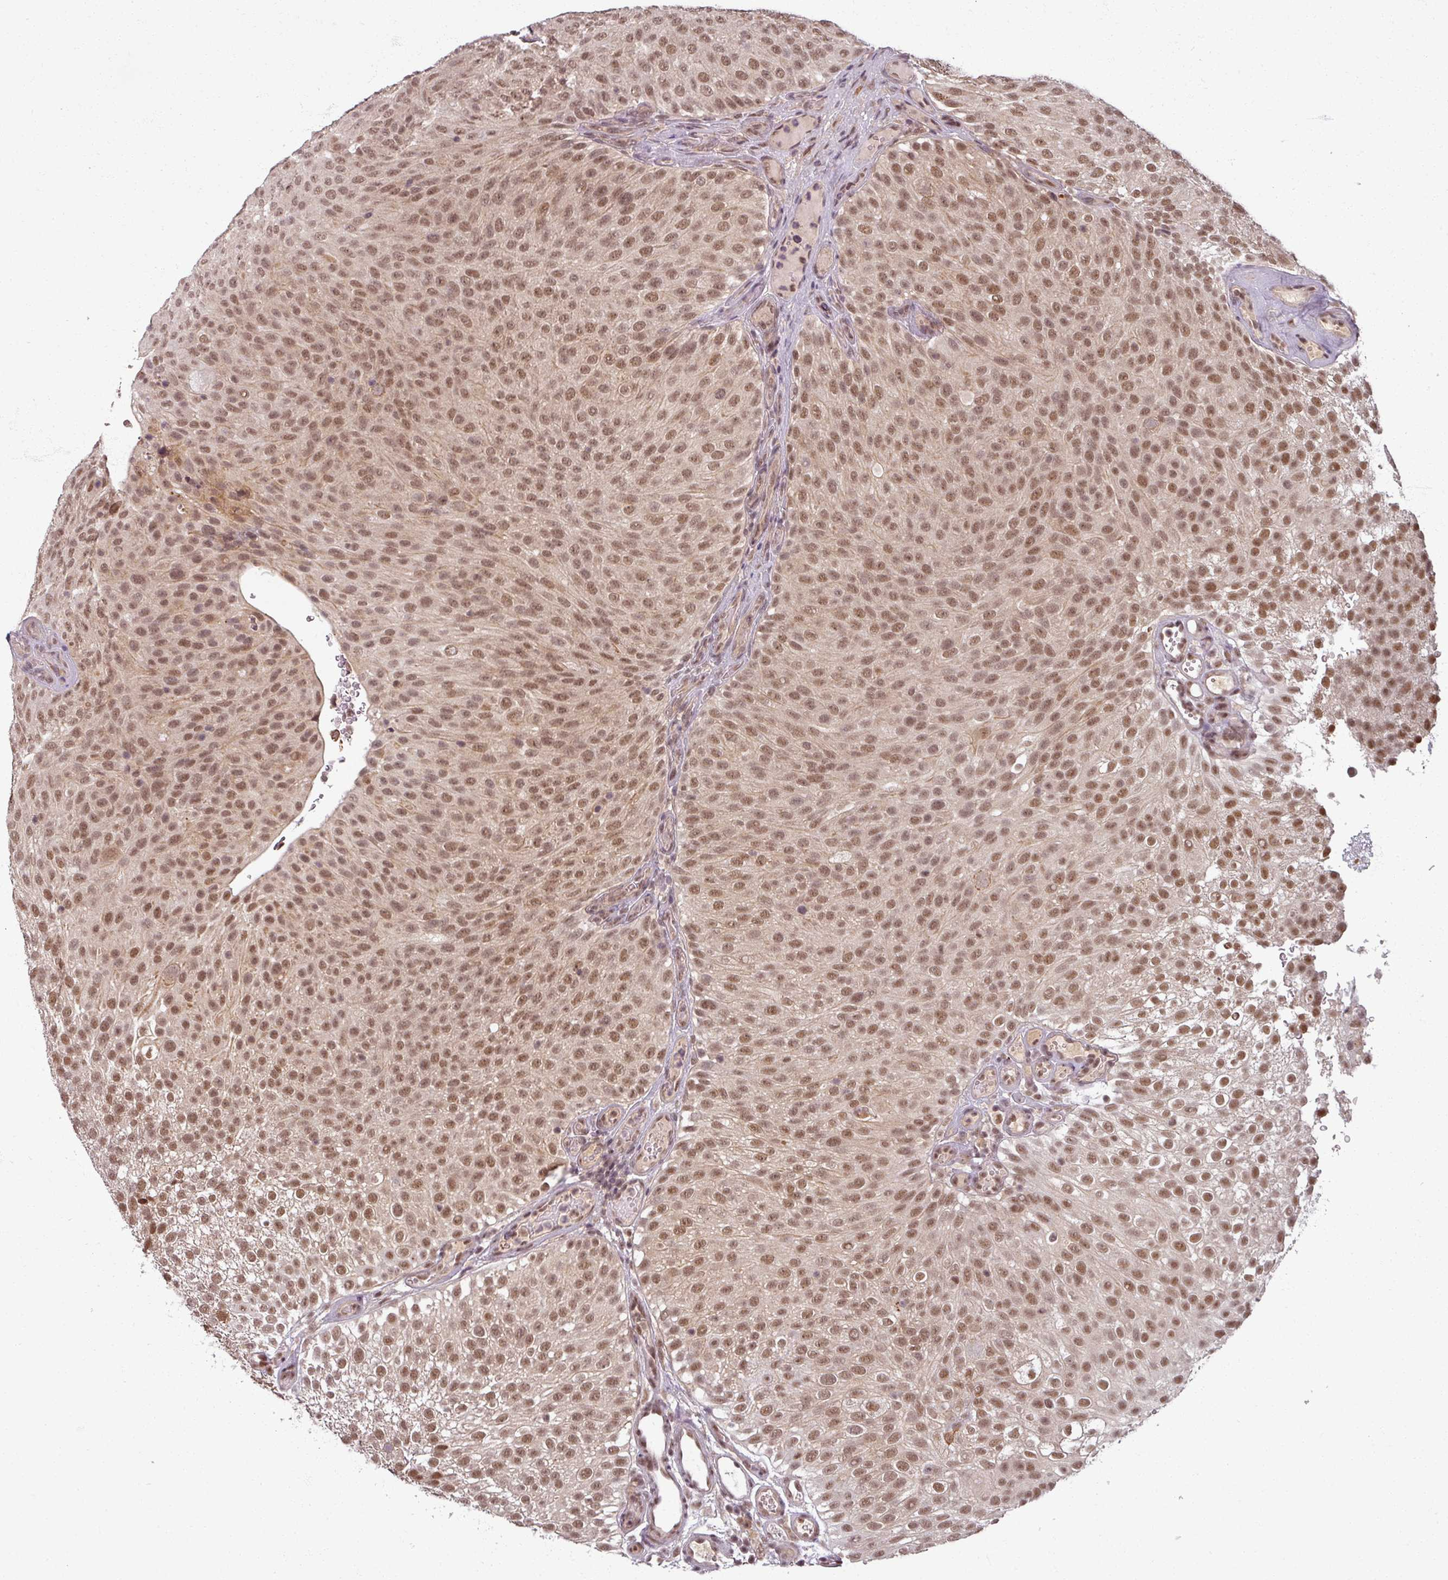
{"staining": {"intensity": "moderate", "quantity": ">75%", "location": "nuclear"}, "tissue": "urothelial cancer", "cell_type": "Tumor cells", "image_type": "cancer", "snomed": [{"axis": "morphology", "description": "Urothelial carcinoma, Low grade"}, {"axis": "topography", "description": "Urinary bladder"}], "caption": "Protein expression analysis of urothelial carcinoma (low-grade) reveals moderate nuclear positivity in about >75% of tumor cells. (Stains: DAB in brown, nuclei in blue, Microscopy: brightfield microscopy at high magnification).", "gene": "POLR2G", "patient": {"sex": "male", "age": 78}}